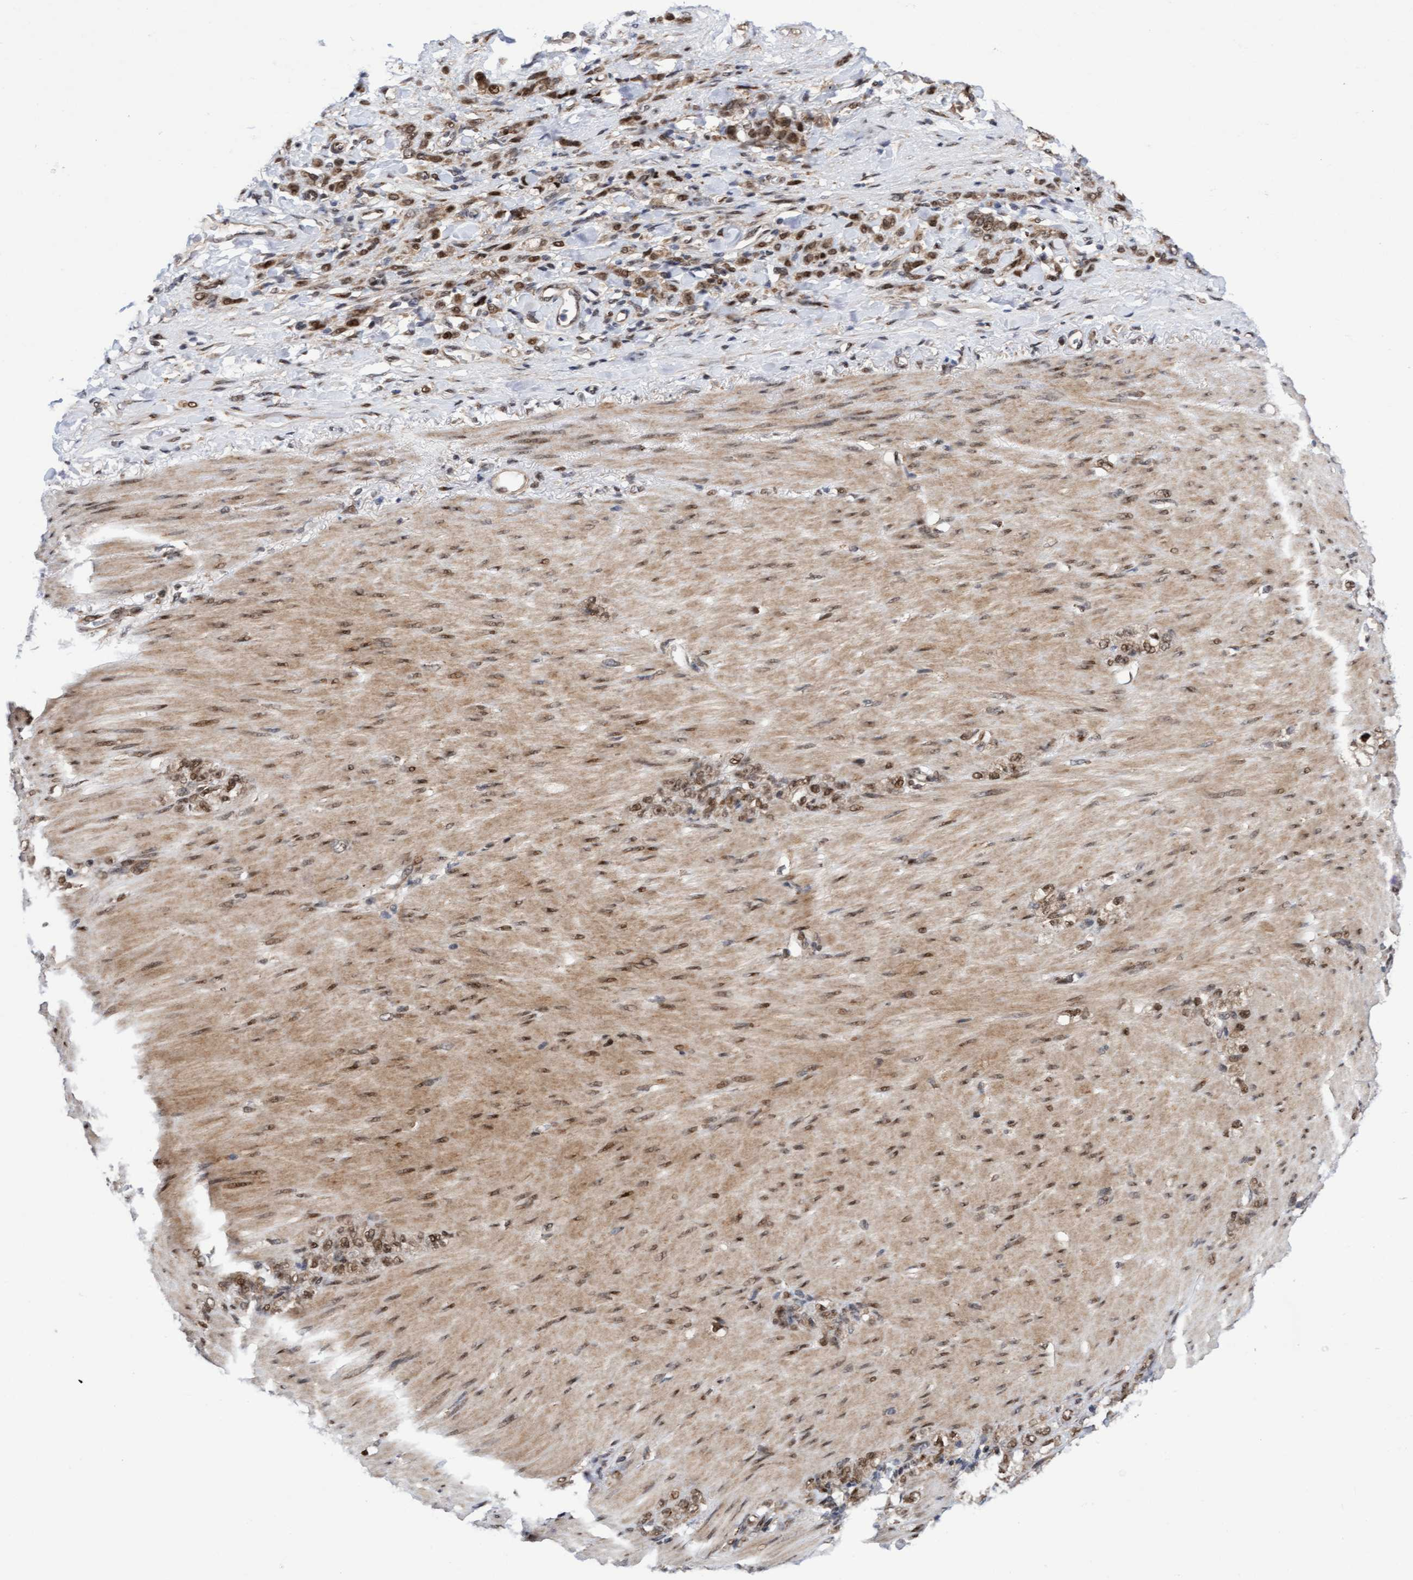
{"staining": {"intensity": "moderate", "quantity": ">75%", "location": "cytoplasmic/membranous,nuclear"}, "tissue": "stomach cancer", "cell_type": "Tumor cells", "image_type": "cancer", "snomed": [{"axis": "morphology", "description": "Normal tissue, NOS"}, {"axis": "morphology", "description": "Adenocarcinoma, NOS"}, {"axis": "topography", "description": "Stomach"}], "caption": "DAB (3,3'-diaminobenzidine) immunohistochemical staining of stomach adenocarcinoma exhibits moderate cytoplasmic/membranous and nuclear protein expression in approximately >75% of tumor cells.", "gene": "TANC2", "patient": {"sex": "male", "age": 82}}